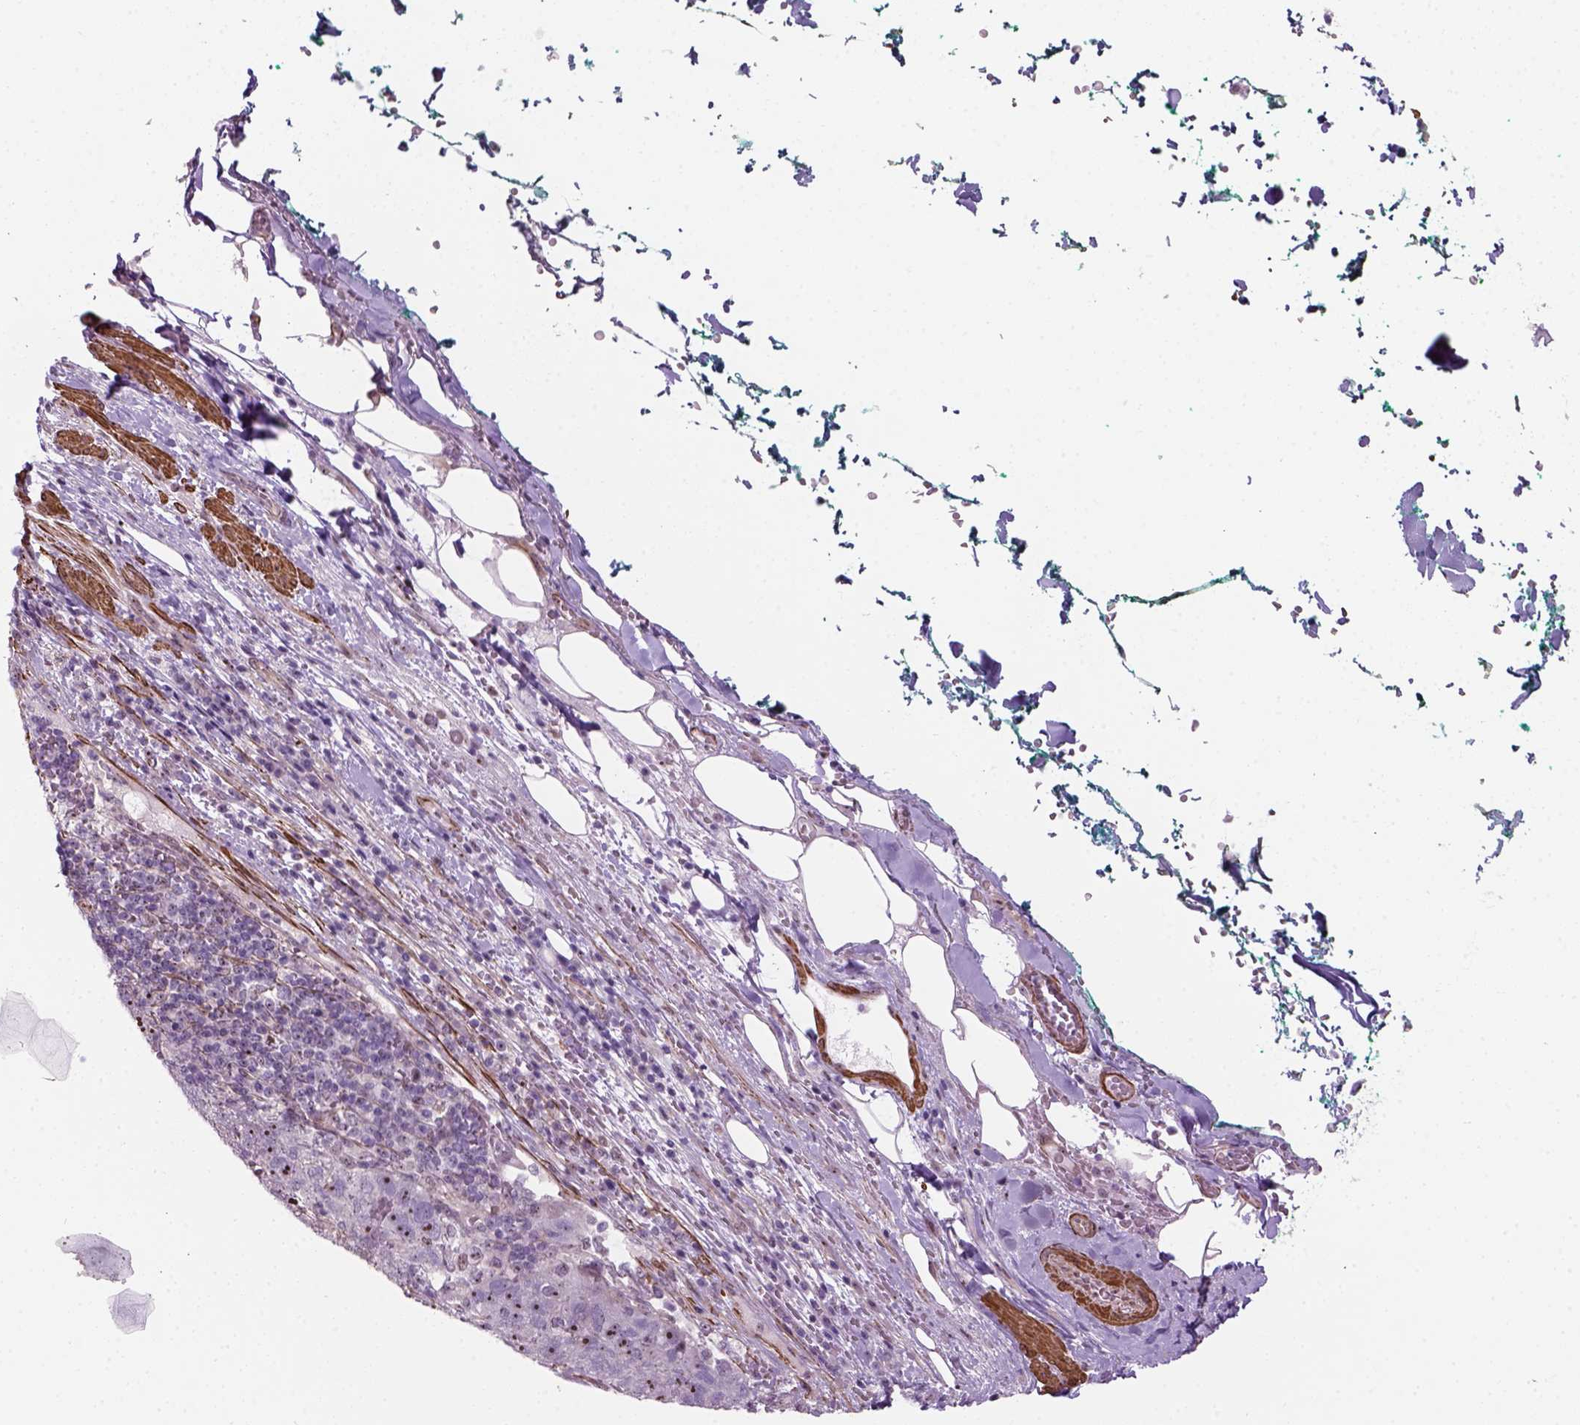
{"staining": {"intensity": "strong", "quantity": ">75%", "location": "nuclear"}, "tissue": "pancreatic cancer", "cell_type": "Tumor cells", "image_type": "cancer", "snomed": [{"axis": "morphology", "description": "Adenocarcinoma, NOS"}, {"axis": "topography", "description": "Pancreas"}], "caption": "This is a micrograph of immunohistochemistry (IHC) staining of adenocarcinoma (pancreatic), which shows strong staining in the nuclear of tumor cells.", "gene": "RRS1", "patient": {"sex": "female", "age": 61}}